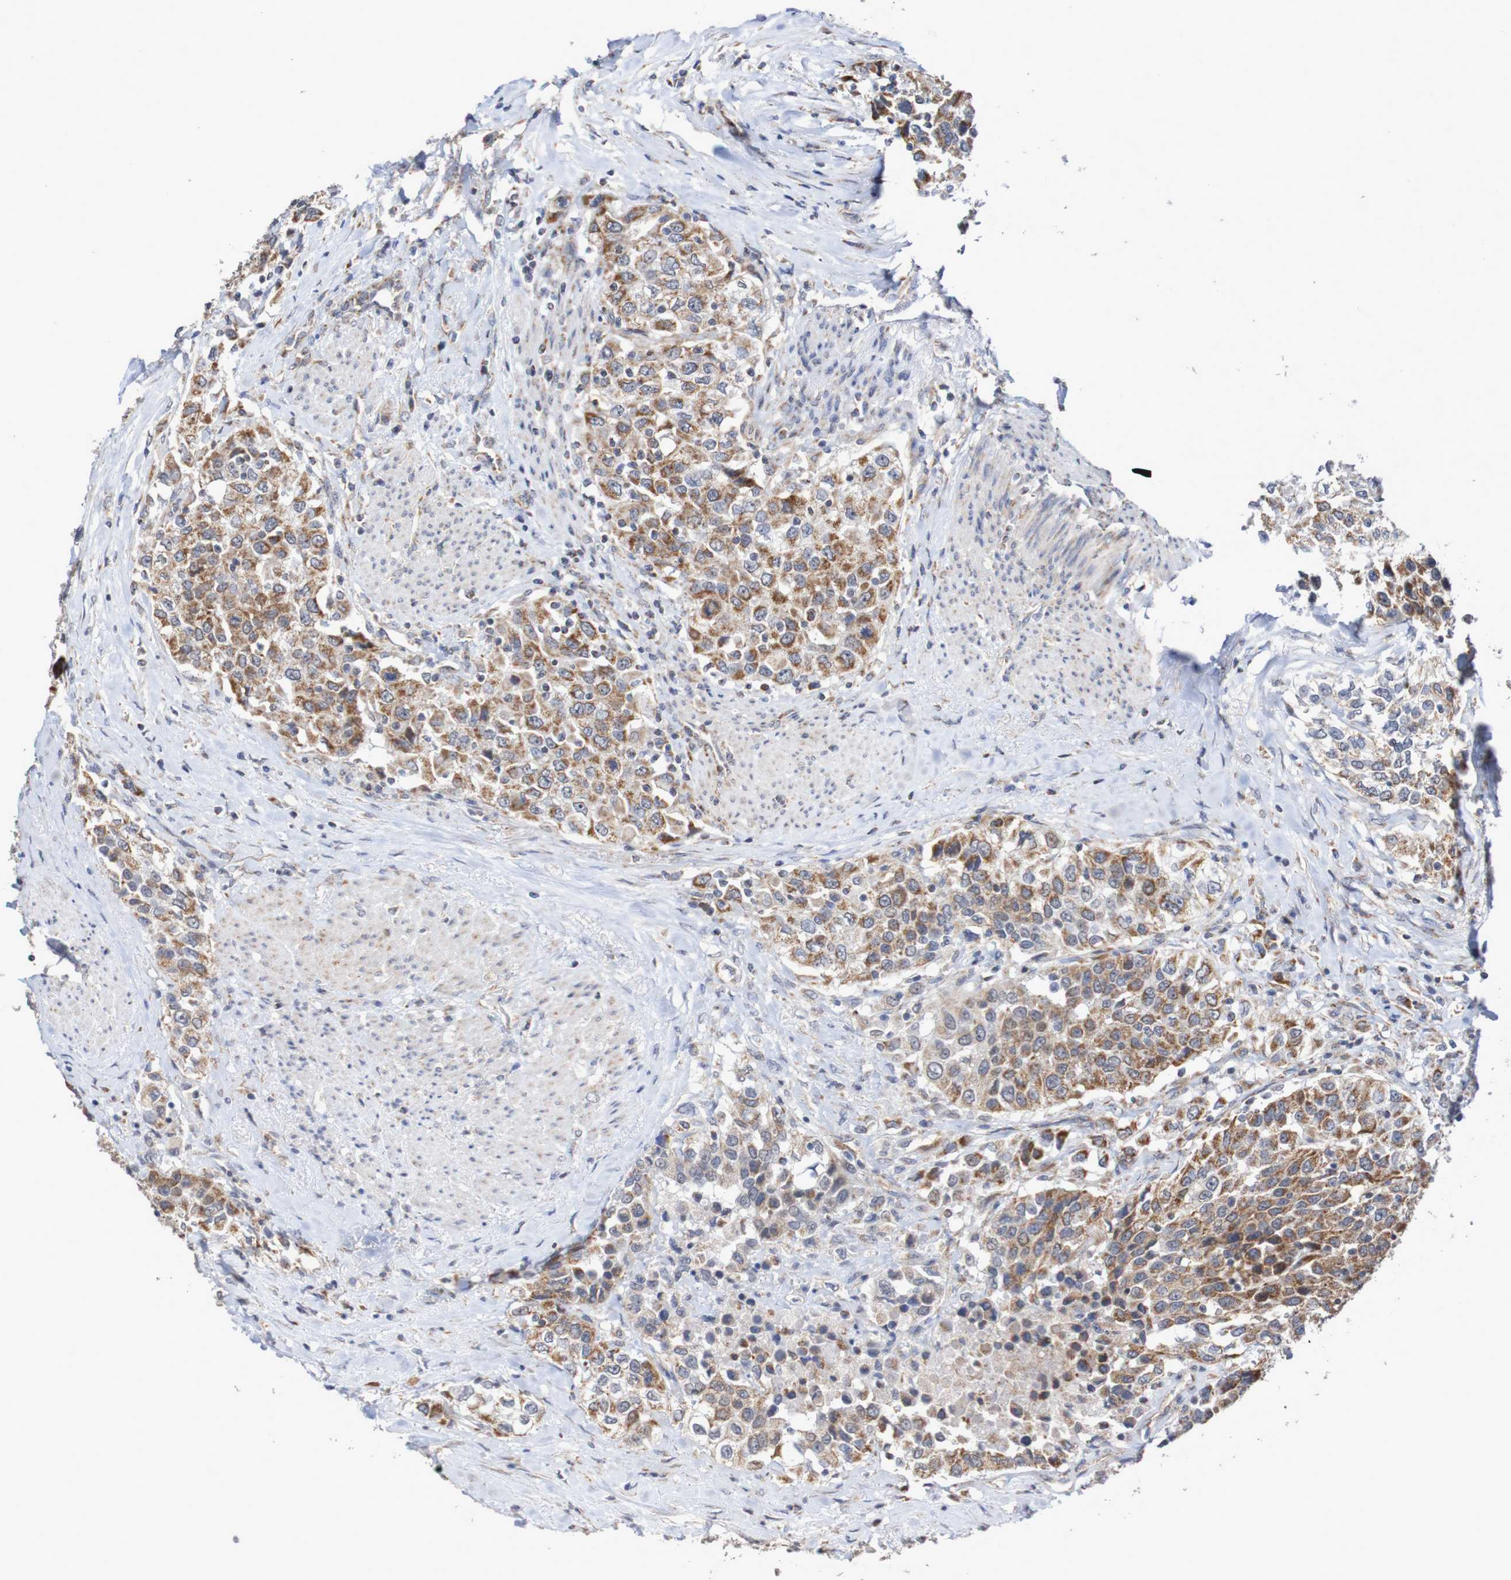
{"staining": {"intensity": "moderate", "quantity": ">75%", "location": "cytoplasmic/membranous"}, "tissue": "urothelial cancer", "cell_type": "Tumor cells", "image_type": "cancer", "snomed": [{"axis": "morphology", "description": "Urothelial carcinoma, High grade"}, {"axis": "topography", "description": "Urinary bladder"}], "caption": "An immunohistochemistry image of neoplastic tissue is shown. Protein staining in brown highlights moderate cytoplasmic/membranous positivity in high-grade urothelial carcinoma within tumor cells.", "gene": "DVL1", "patient": {"sex": "female", "age": 80}}